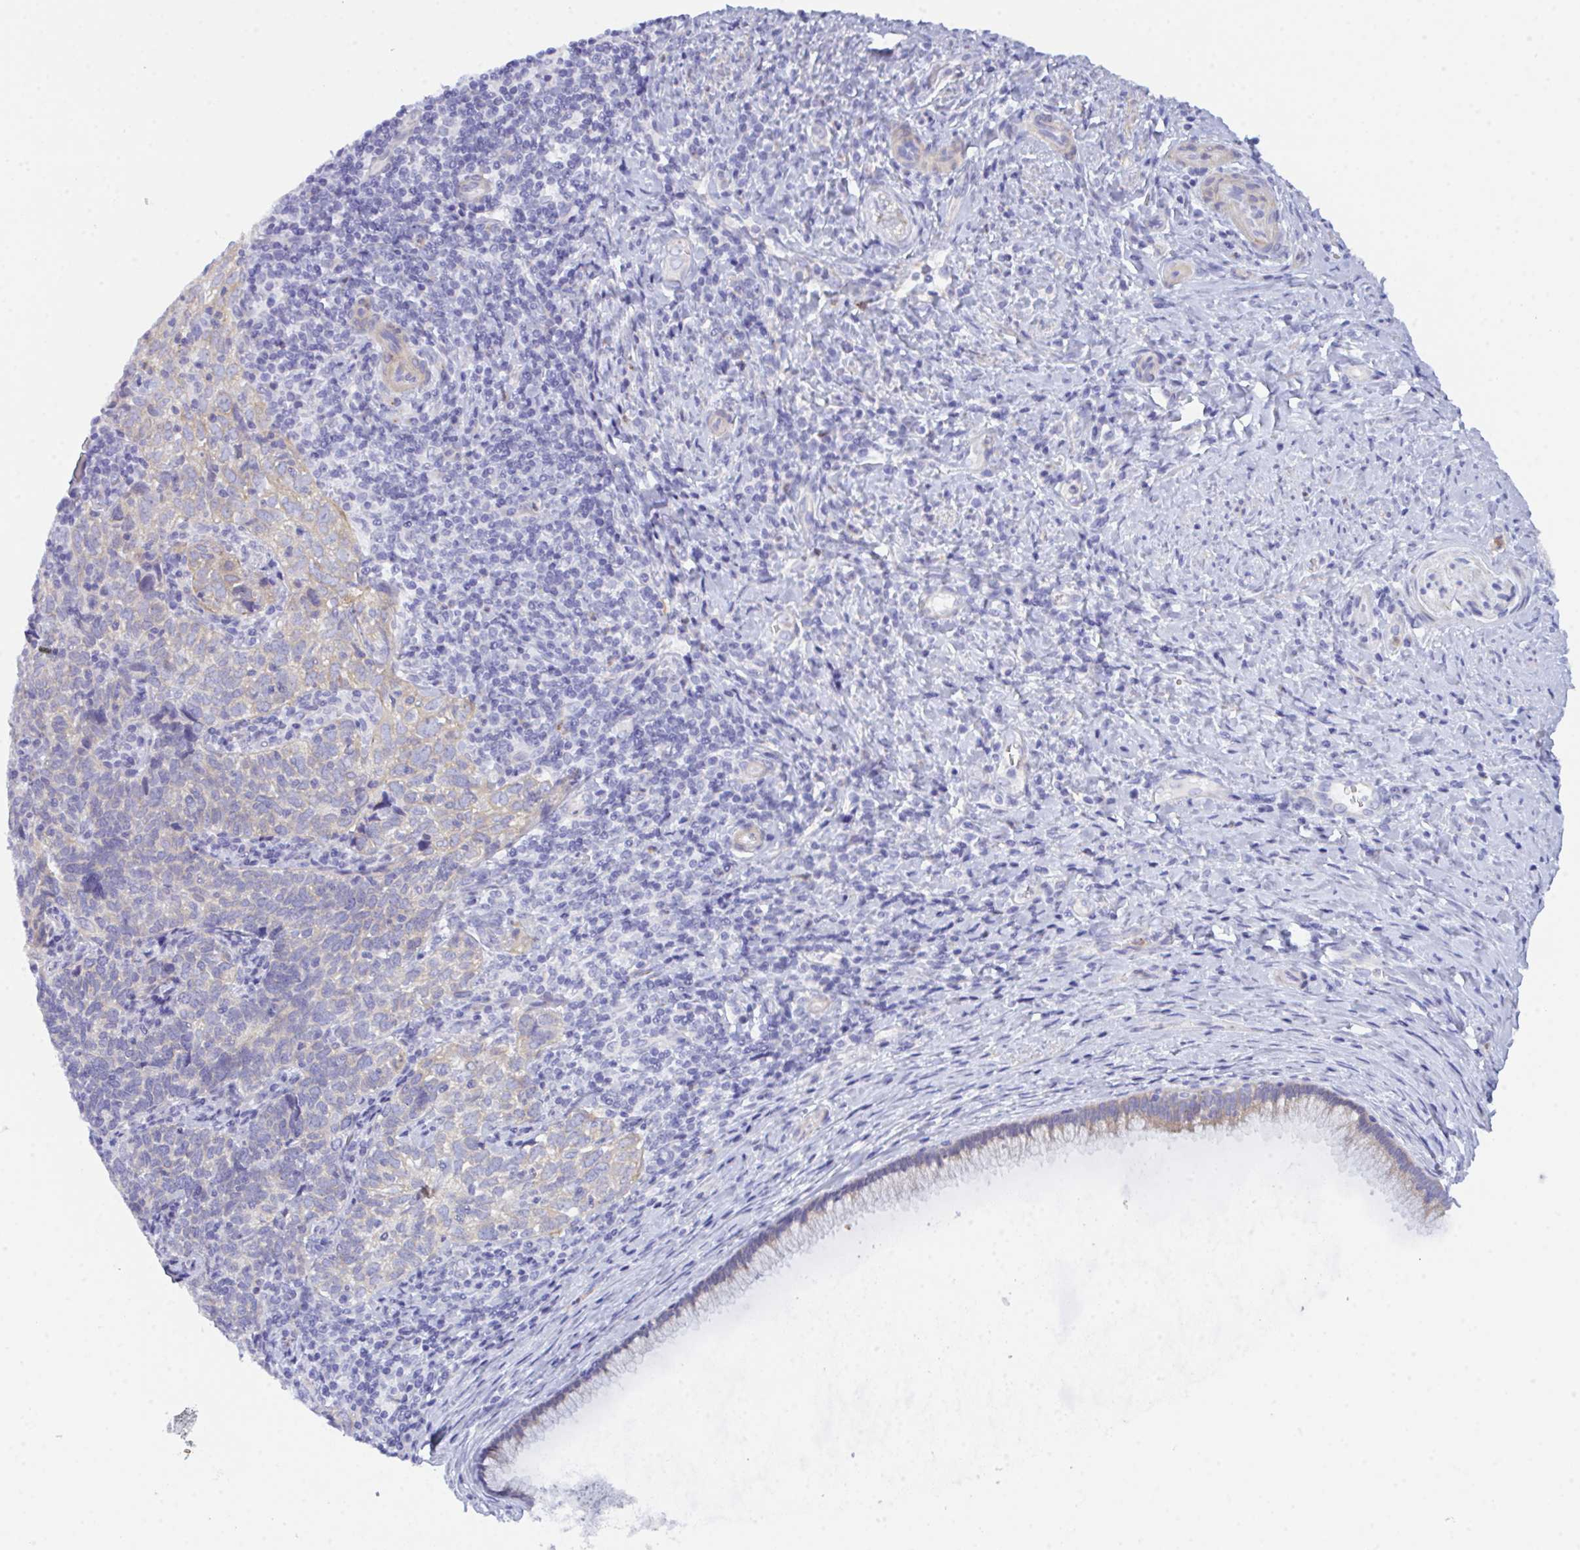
{"staining": {"intensity": "weak", "quantity": "<25%", "location": "cytoplasmic/membranous"}, "tissue": "cervical cancer", "cell_type": "Tumor cells", "image_type": "cancer", "snomed": [{"axis": "morphology", "description": "Normal tissue, NOS"}, {"axis": "morphology", "description": "Squamous cell carcinoma, NOS"}, {"axis": "topography", "description": "Vagina"}, {"axis": "topography", "description": "Cervix"}], "caption": "DAB immunohistochemical staining of human cervical cancer (squamous cell carcinoma) displays no significant expression in tumor cells.", "gene": "CEP170B", "patient": {"sex": "female", "age": 45}}